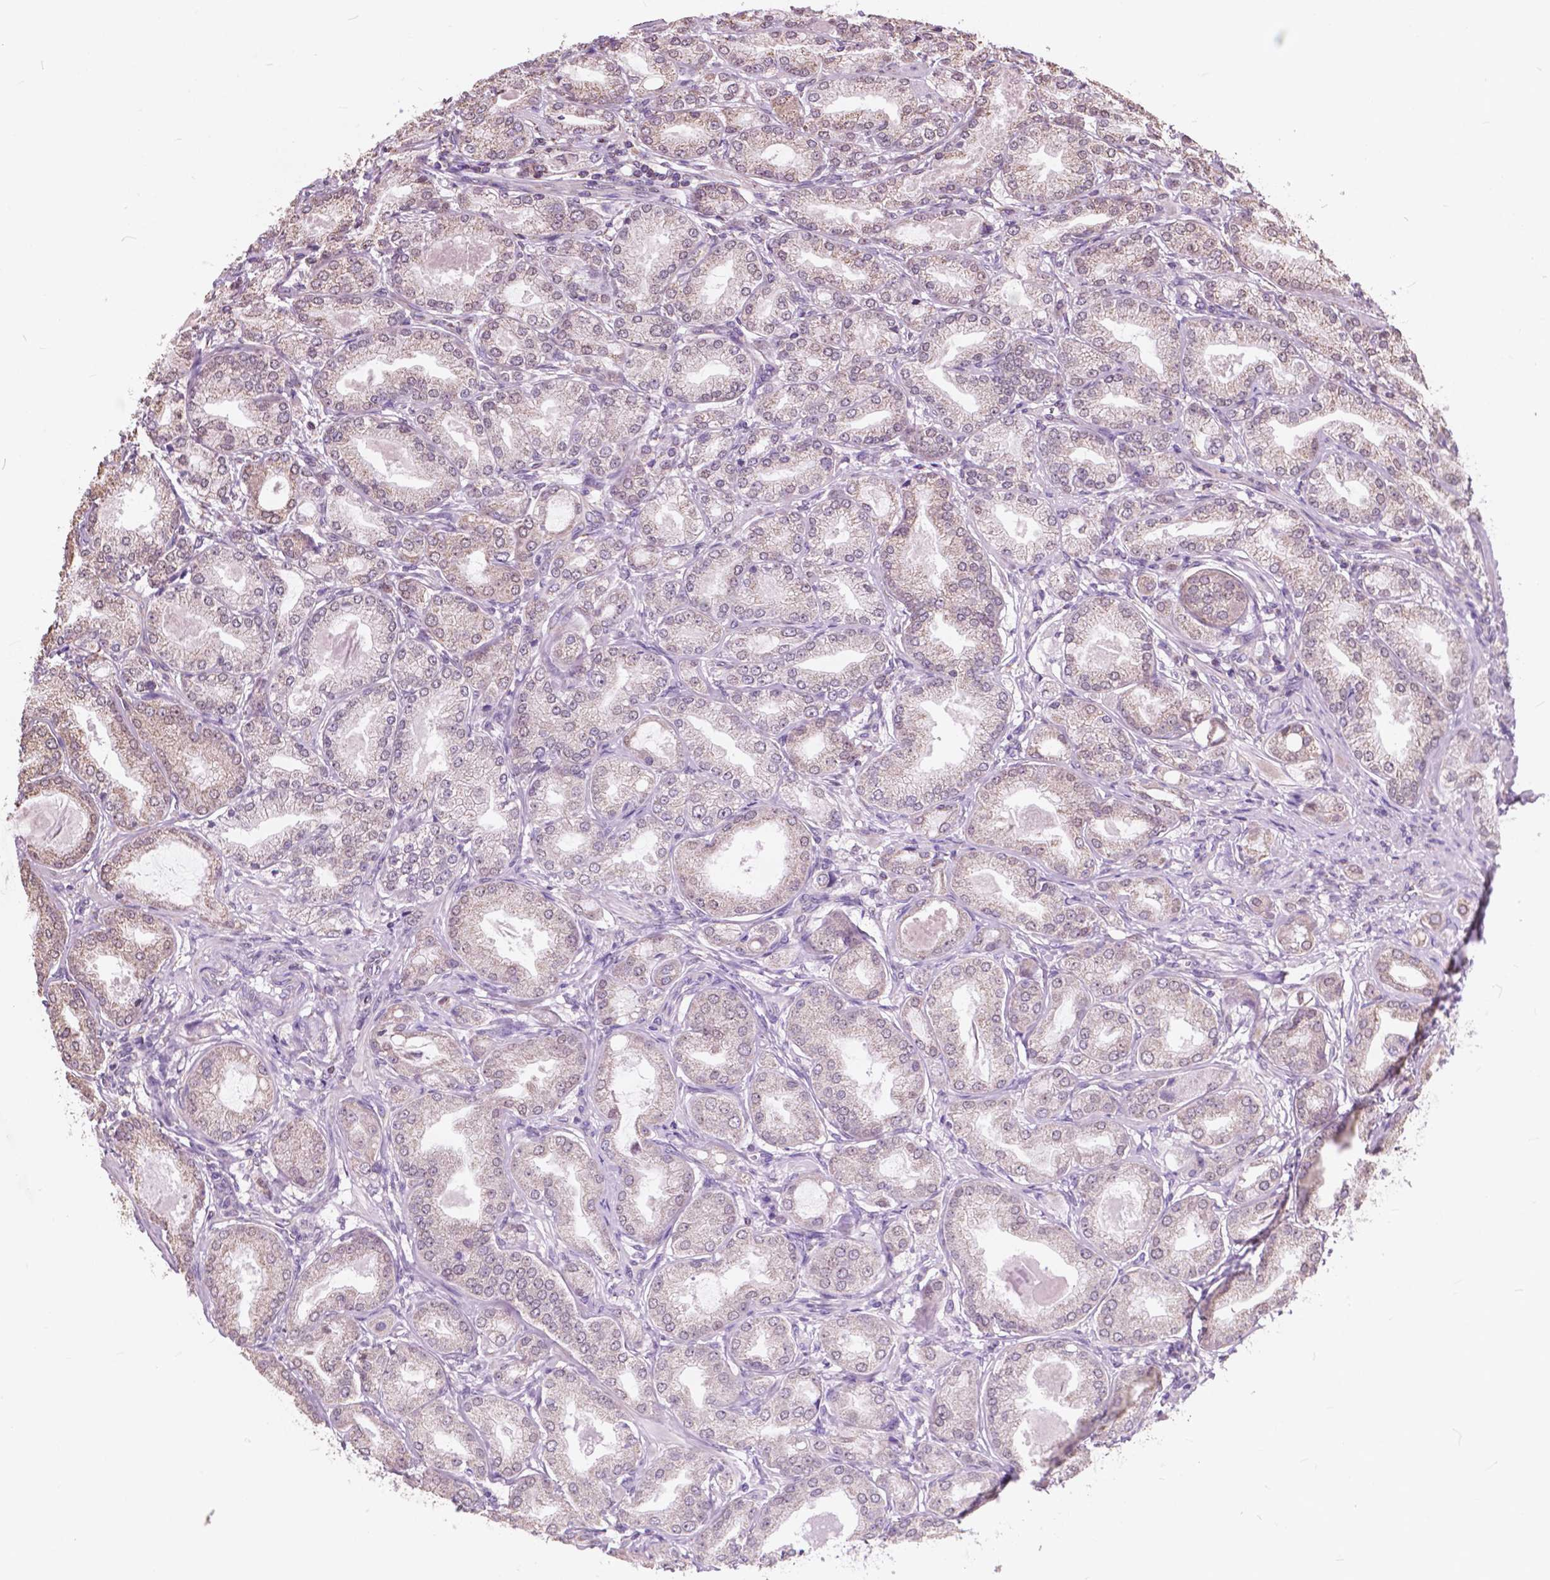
{"staining": {"intensity": "weak", "quantity": "25%-75%", "location": "cytoplasmic/membranous,nuclear"}, "tissue": "prostate cancer", "cell_type": "Tumor cells", "image_type": "cancer", "snomed": [{"axis": "morphology", "description": "Adenocarcinoma, NOS"}, {"axis": "topography", "description": "Prostate and seminal vesicle, NOS"}, {"axis": "topography", "description": "Prostate"}], "caption": "Immunohistochemical staining of prostate cancer (adenocarcinoma) shows weak cytoplasmic/membranous and nuclear protein staining in approximately 25%-75% of tumor cells.", "gene": "SCOC", "patient": {"sex": "male", "age": 77}}